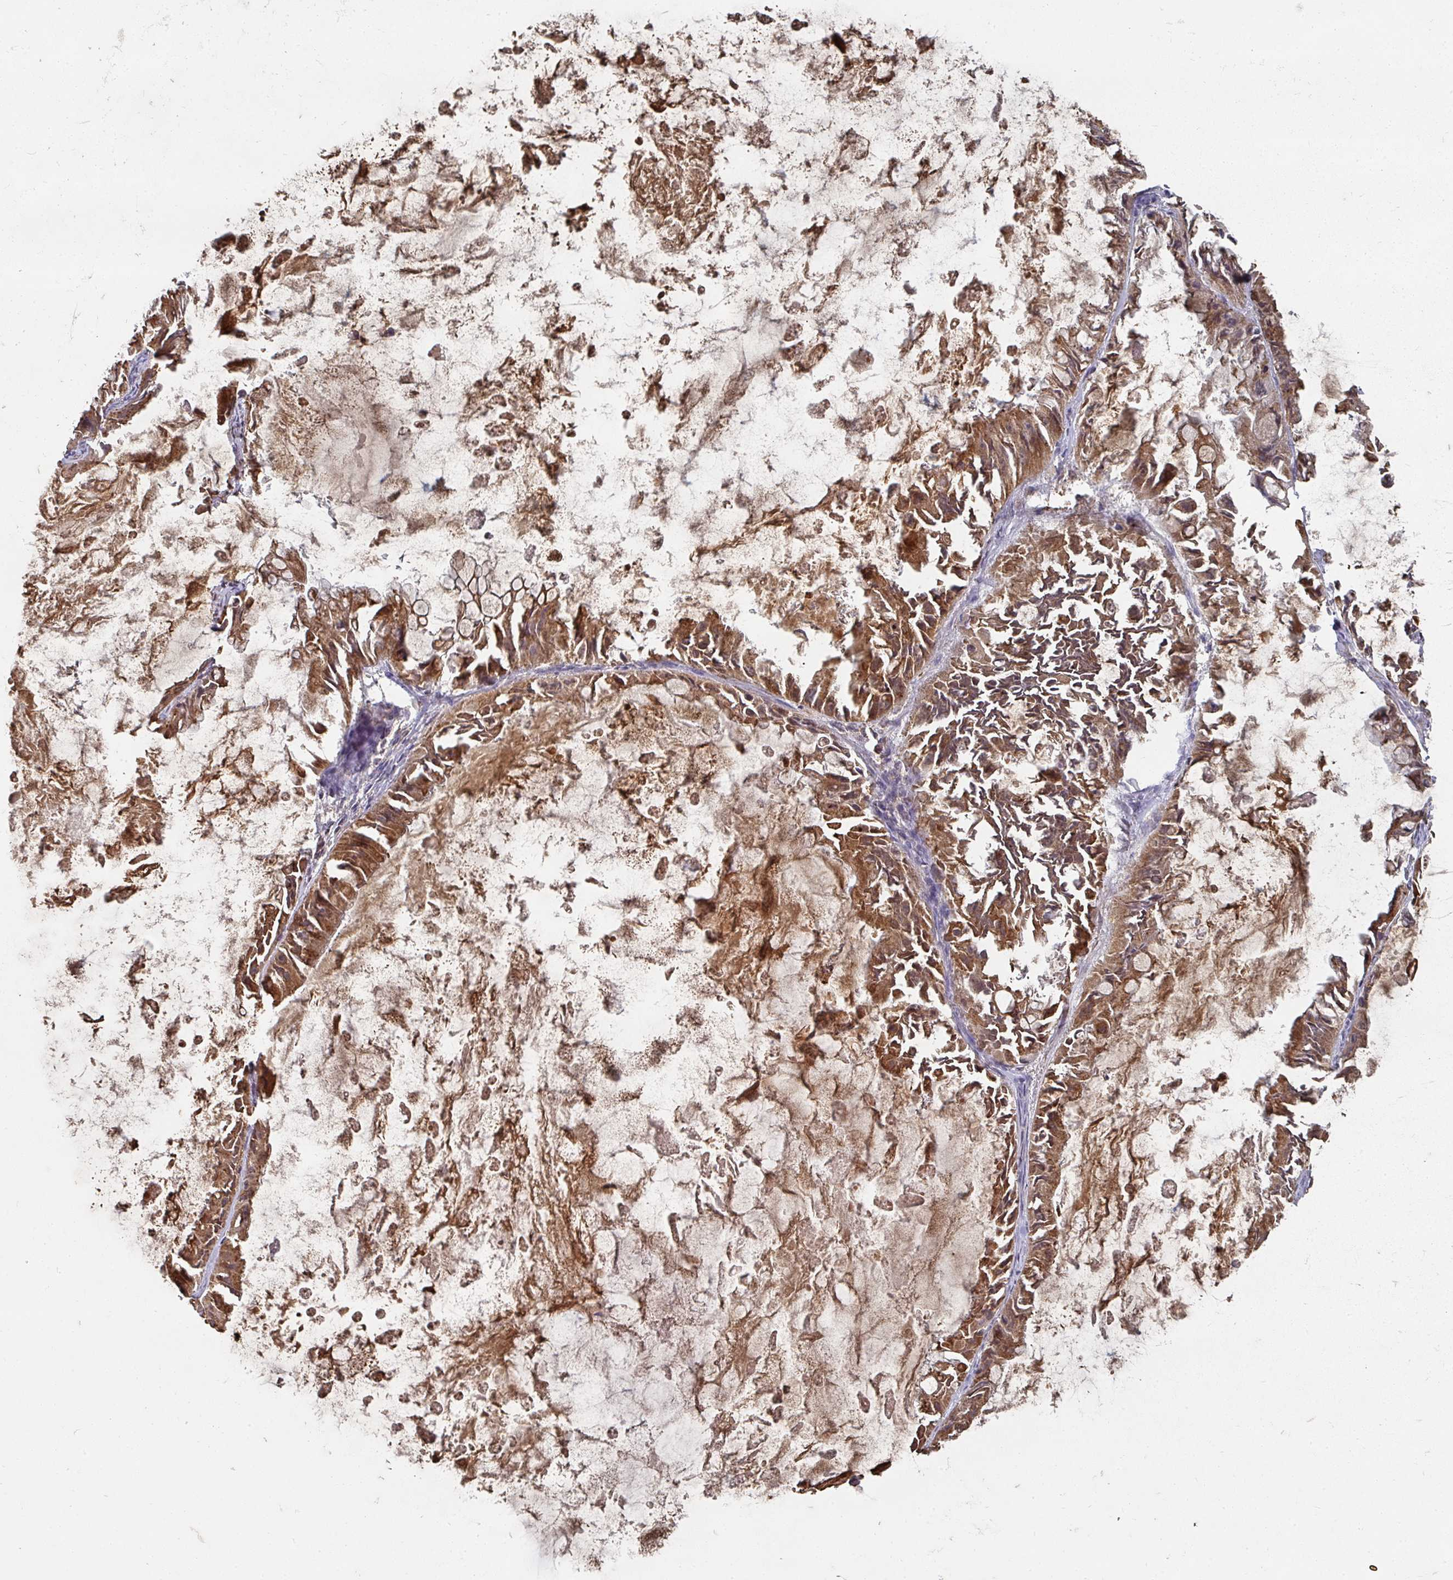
{"staining": {"intensity": "strong", "quantity": ">75%", "location": "cytoplasmic/membranous"}, "tissue": "ovarian cancer", "cell_type": "Tumor cells", "image_type": "cancer", "snomed": [{"axis": "morphology", "description": "Cystadenocarcinoma, mucinous, NOS"}, {"axis": "topography", "description": "Ovary"}], "caption": "This photomicrograph exhibits IHC staining of ovarian mucinous cystadenocarcinoma, with high strong cytoplasmic/membranous positivity in about >75% of tumor cells.", "gene": "CEP95", "patient": {"sex": "female", "age": 61}}